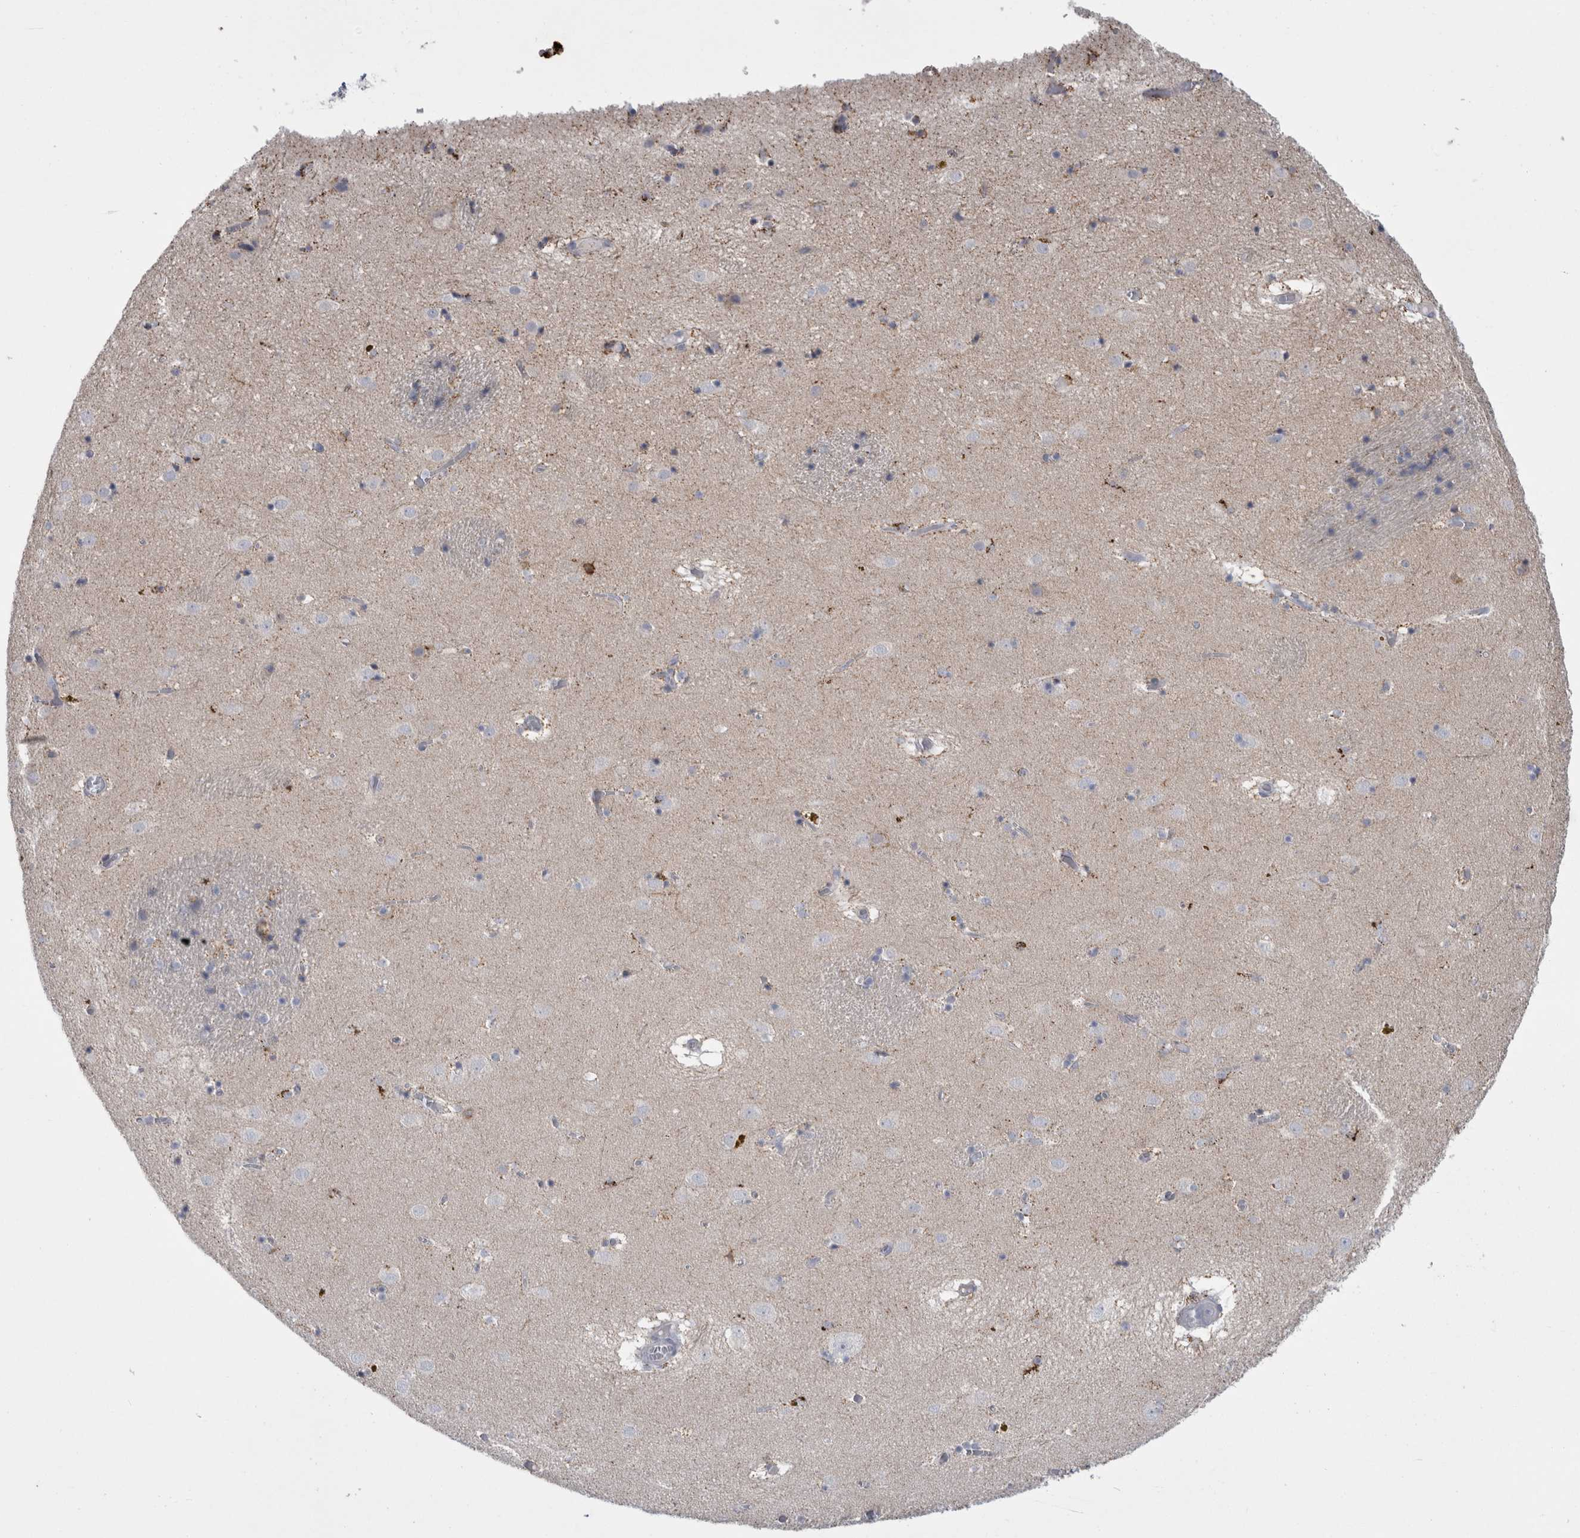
{"staining": {"intensity": "moderate", "quantity": "<25%", "location": "cytoplasmic/membranous"}, "tissue": "caudate", "cell_type": "Glial cells", "image_type": "normal", "snomed": [{"axis": "morphology", "description": "Normal tissue, NOS"}, {"axis": "topography", "description": "Lateral ventricle wall"}], "caption": "This photomicrograph shows unremarkable caudate stained with IHC to label a protein in brown. The cytoplasmic/membranous of glial cells show moderate positivity for the protein. Nuclei are counter-stained blue.", "gene": "GATM", "patient": {"sex": "male", "age": 70}}